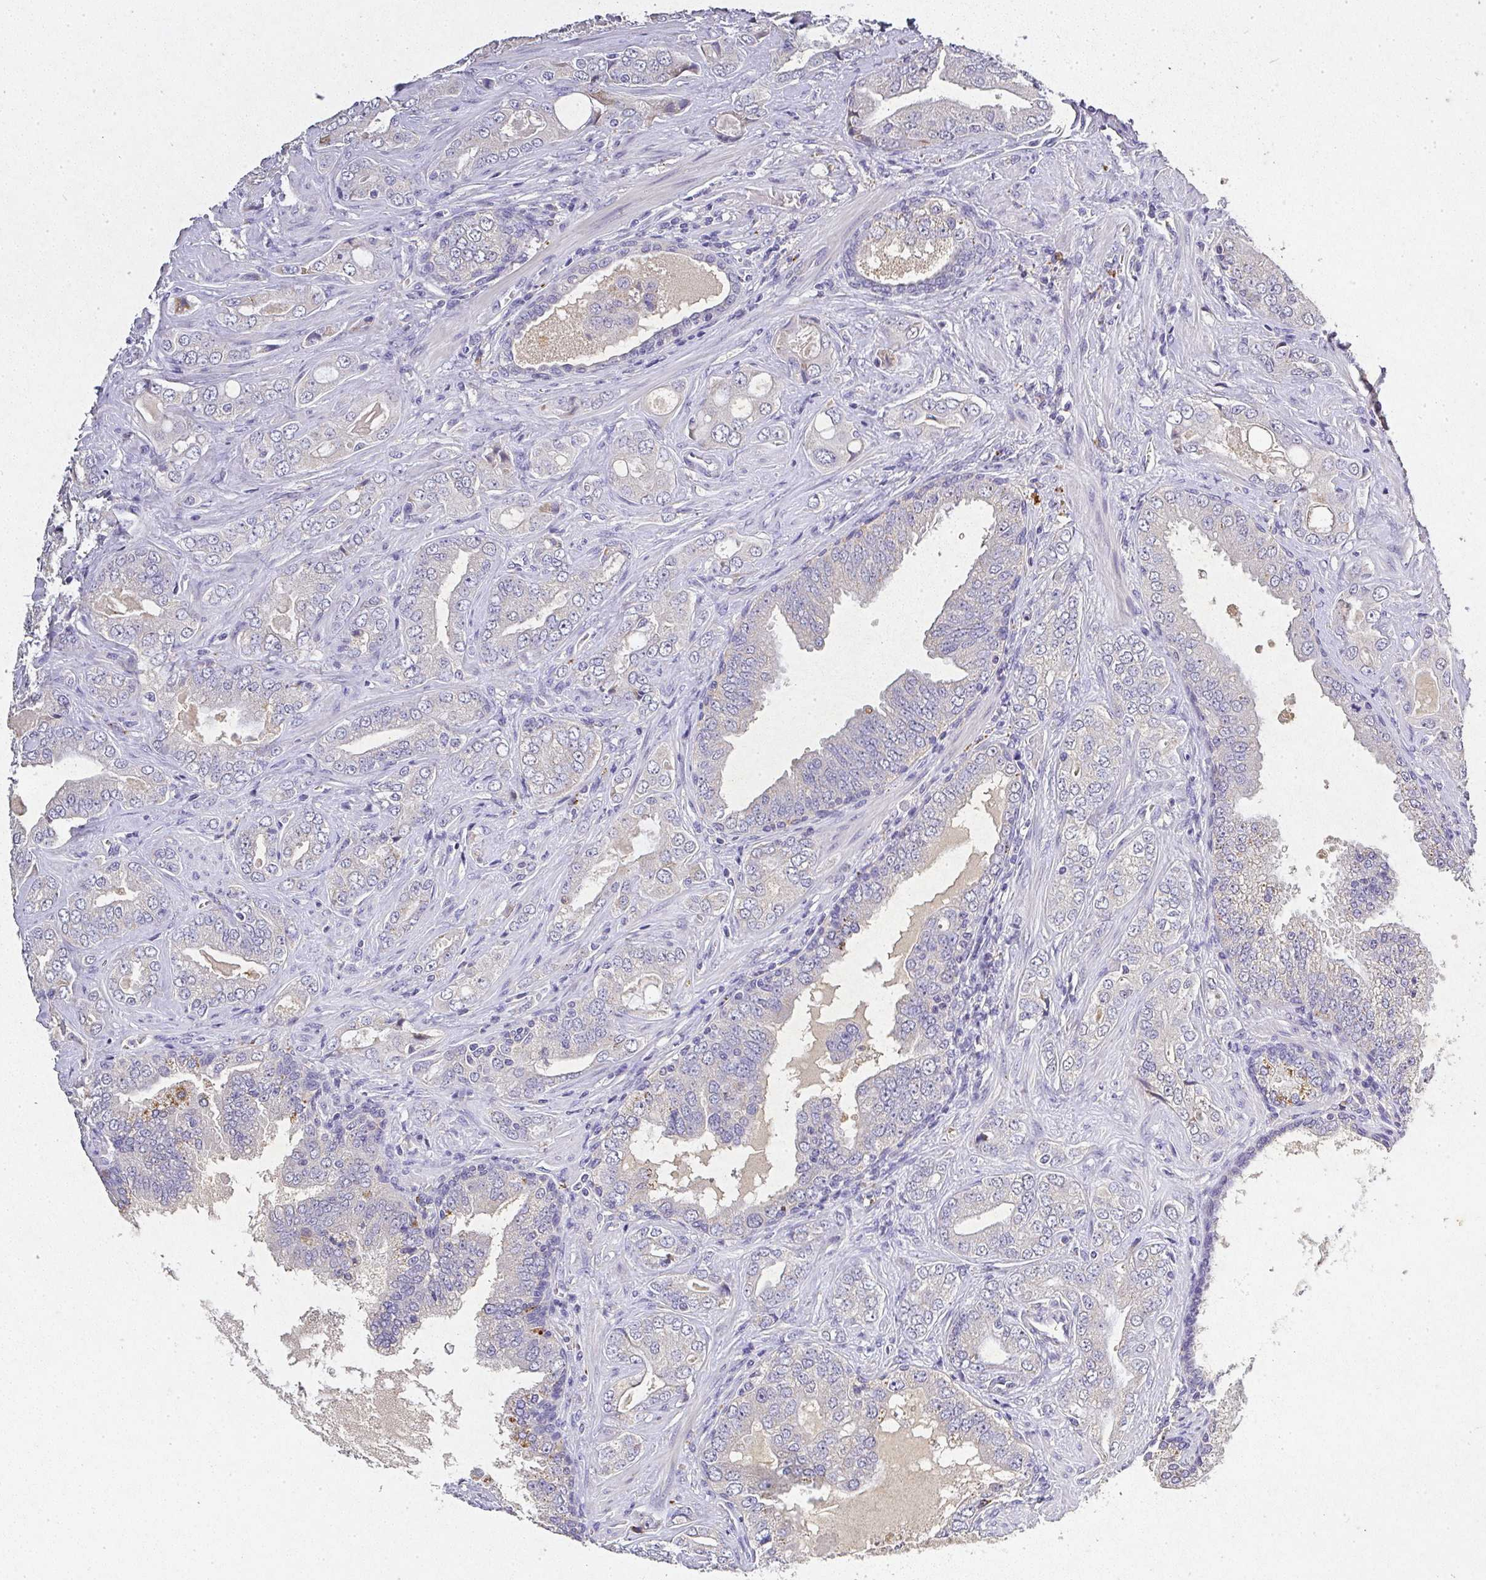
{"staining": {"intensity": "negative", "quantity": "none", "location": "none"}, "tissue": "prostate cancer", "cell_type": "Tumor cells", "image_type": "cancer", "snomed": [{"axis": "morphology", "description": "Adenocarcinoma, High grade"}, {"axis": "topography", "description": "Prostate"}], "caption": "This is a photomicrograph of immunohistochemistry staining of prostate cancer, which shows no staining in tumor cells.", "gene": "RPS2", "patient": {"sex": "male", "age": 67}}